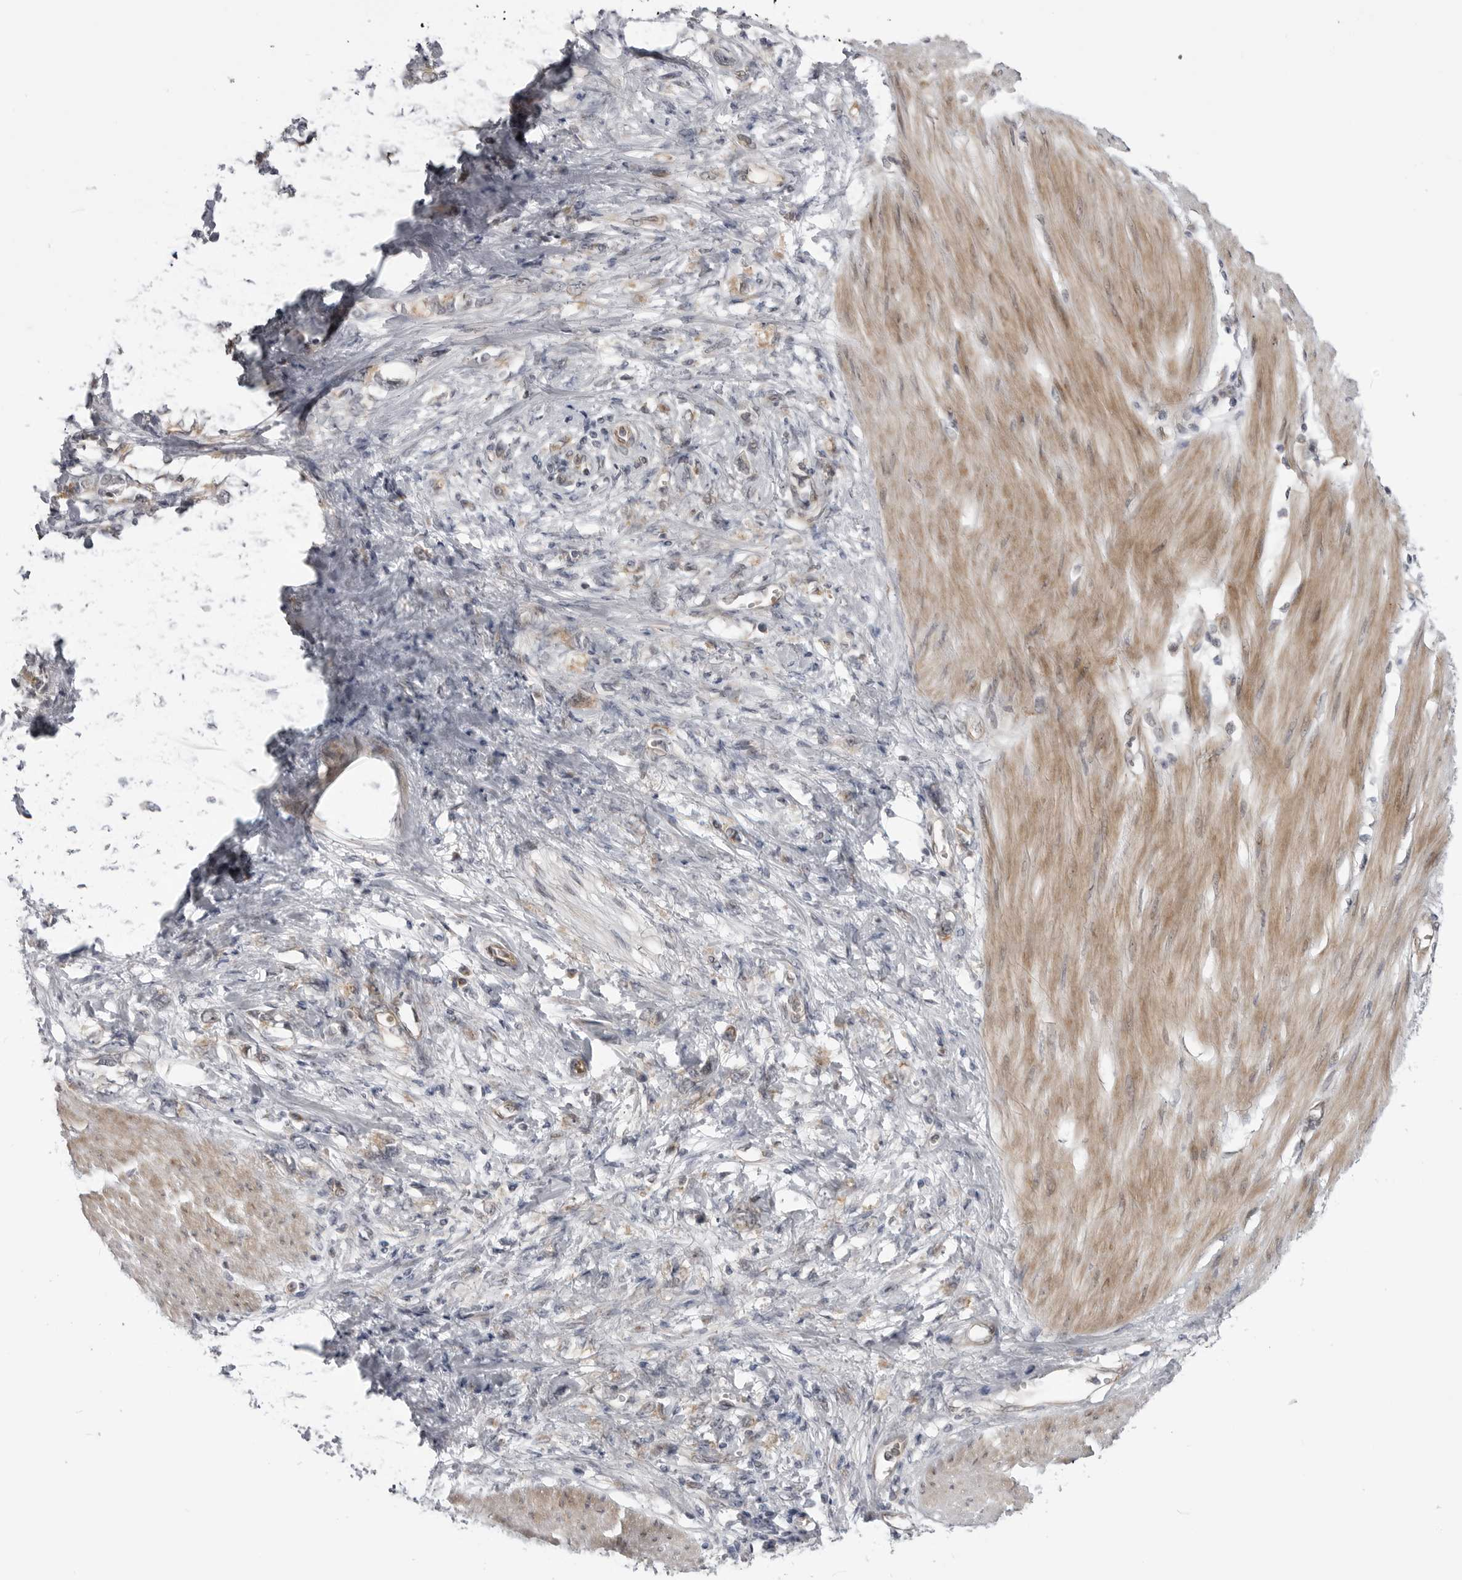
{"staining": {"intensity": "weak", "quantity": ">75%", "location": "cytoplasmic/membranous"}, "tissue": "stomach cancer", "cell_type": "Tumor cells", "image_type": "cancer", "snomed": [{"axis": "morphology", "description": "Adenocarcinoma, NOS"}, {"axis": "topography", "description": "Stomach"}], "caption": "DAB (3,3'-diaminobenzidine) immunohistochemical staining of human adenocarcinoma (stomach) shows weak cytoplasmic/membranous protein expression in approximately >75% of tumor cells.", "gene": "LRRC45", "patient": {"sex": "female", "age": 76}}